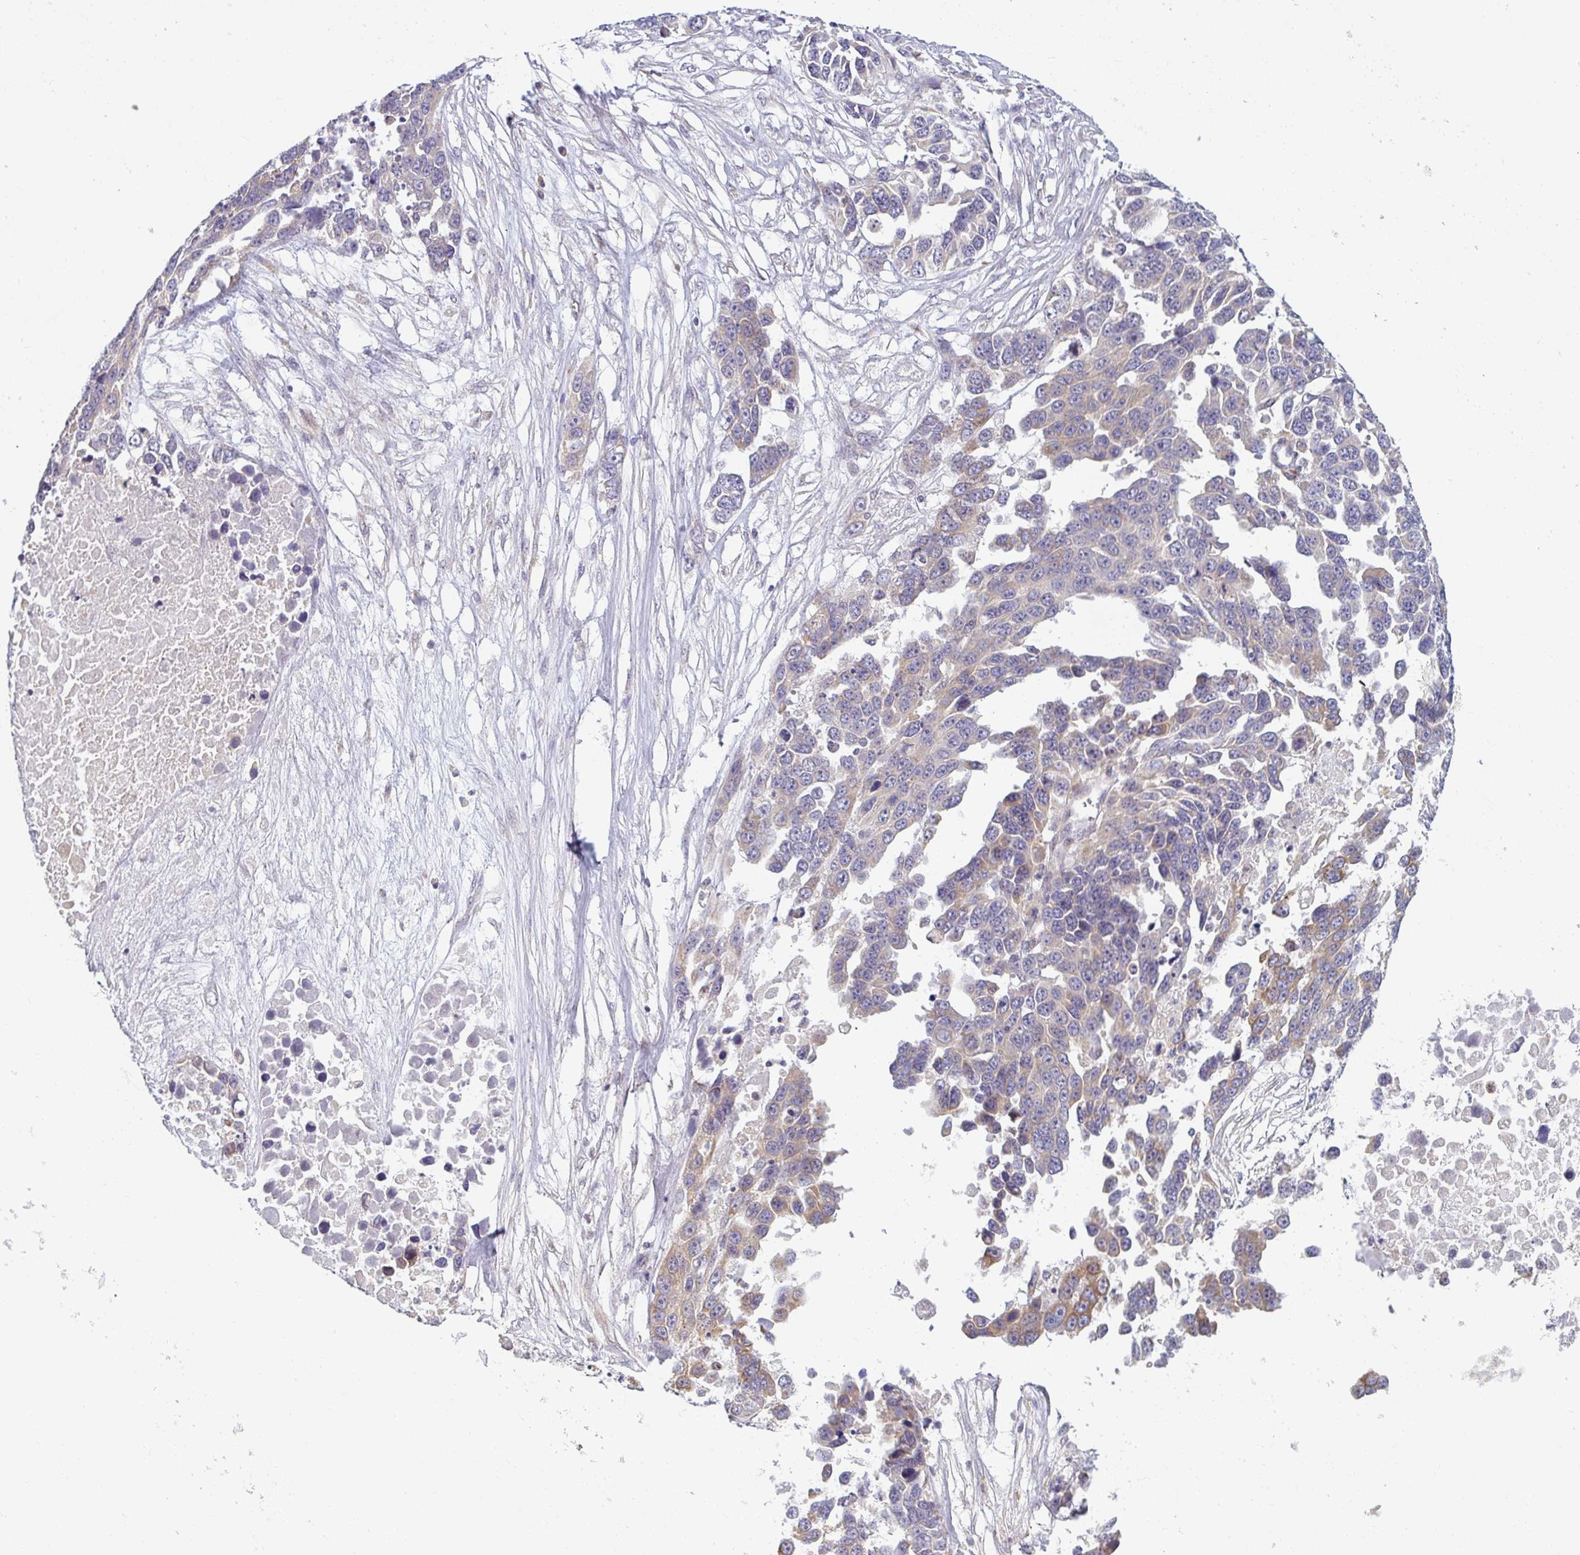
{"staining": {"intensity": "moderate", "quantity": "<25%", "location": "cytoplasmic/membranous"}, "tissue": "ovarian cancer", "cell_type": "Tumor cells", "image_type": "cancer", "snomed": [{"axis": "morphology", "description": "Cystadenocarcinoma, serous, NOS"}, {"axis": "topography", "description": "Ovary"}], "caption": "Serous cystadenocarcinoma (ovarian) stained with DAB immunohistochemistry (IHC) displays low levels of moderate cytoplasmic/membranous staining in approximately <25% of tumor cells.", "gene": "MOB1A", "patient": {"sex": "female", "age": 76}}